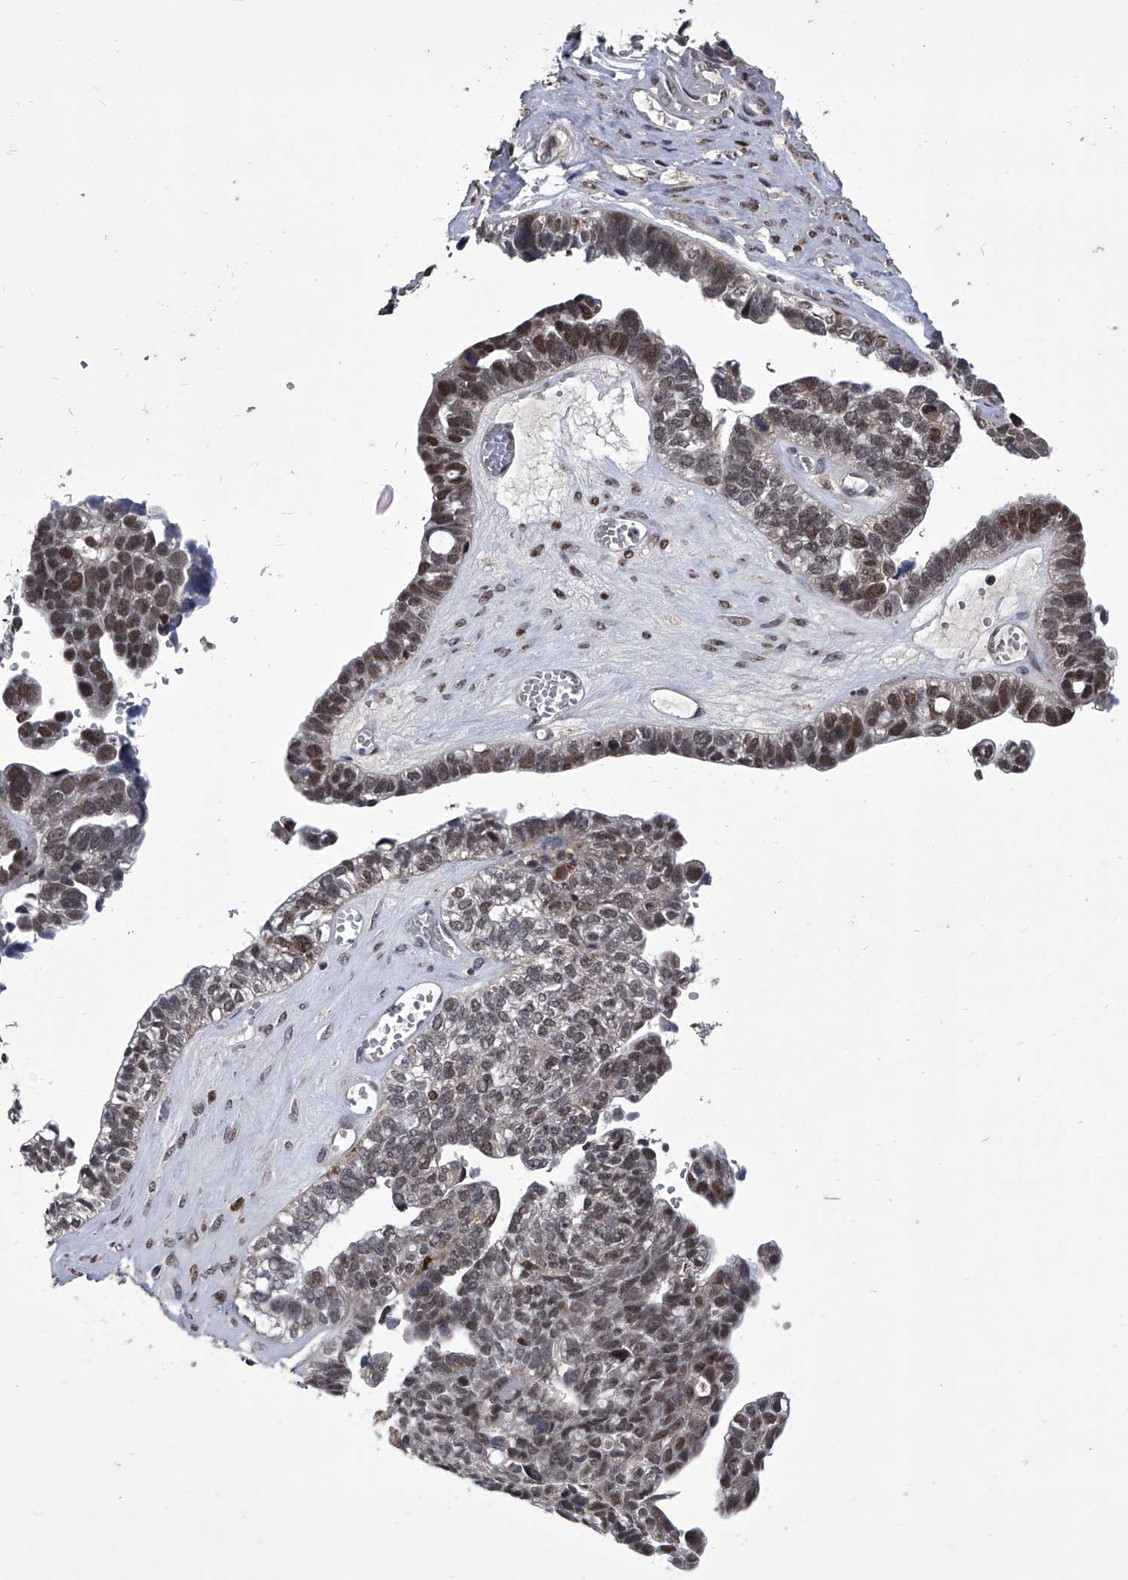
{"staining": {"intensity": "moderate", "quantity": ">75%", "location": "nuclear"}, "tissue": "ovarian cancer", "cell_type": "Tumor cells", "image_type": "cancer", "snomed": [{"axis": "morphology", "description": "Cystadenocarcinoma, serous, NOS"}, {"axis": "topography", "description": "Ovary"}], "caption": "Immunohistochemical staining of human ovarian serous cystadenocarcinoma exhibits medium levels of moderate nuclear expression in approximately >75% of tumor cells. (brown staining indicates protein expression, while blue staining denotes nuclei).", "gene": "CMTR1", "patient": {"sex": "female", "age": 79}}